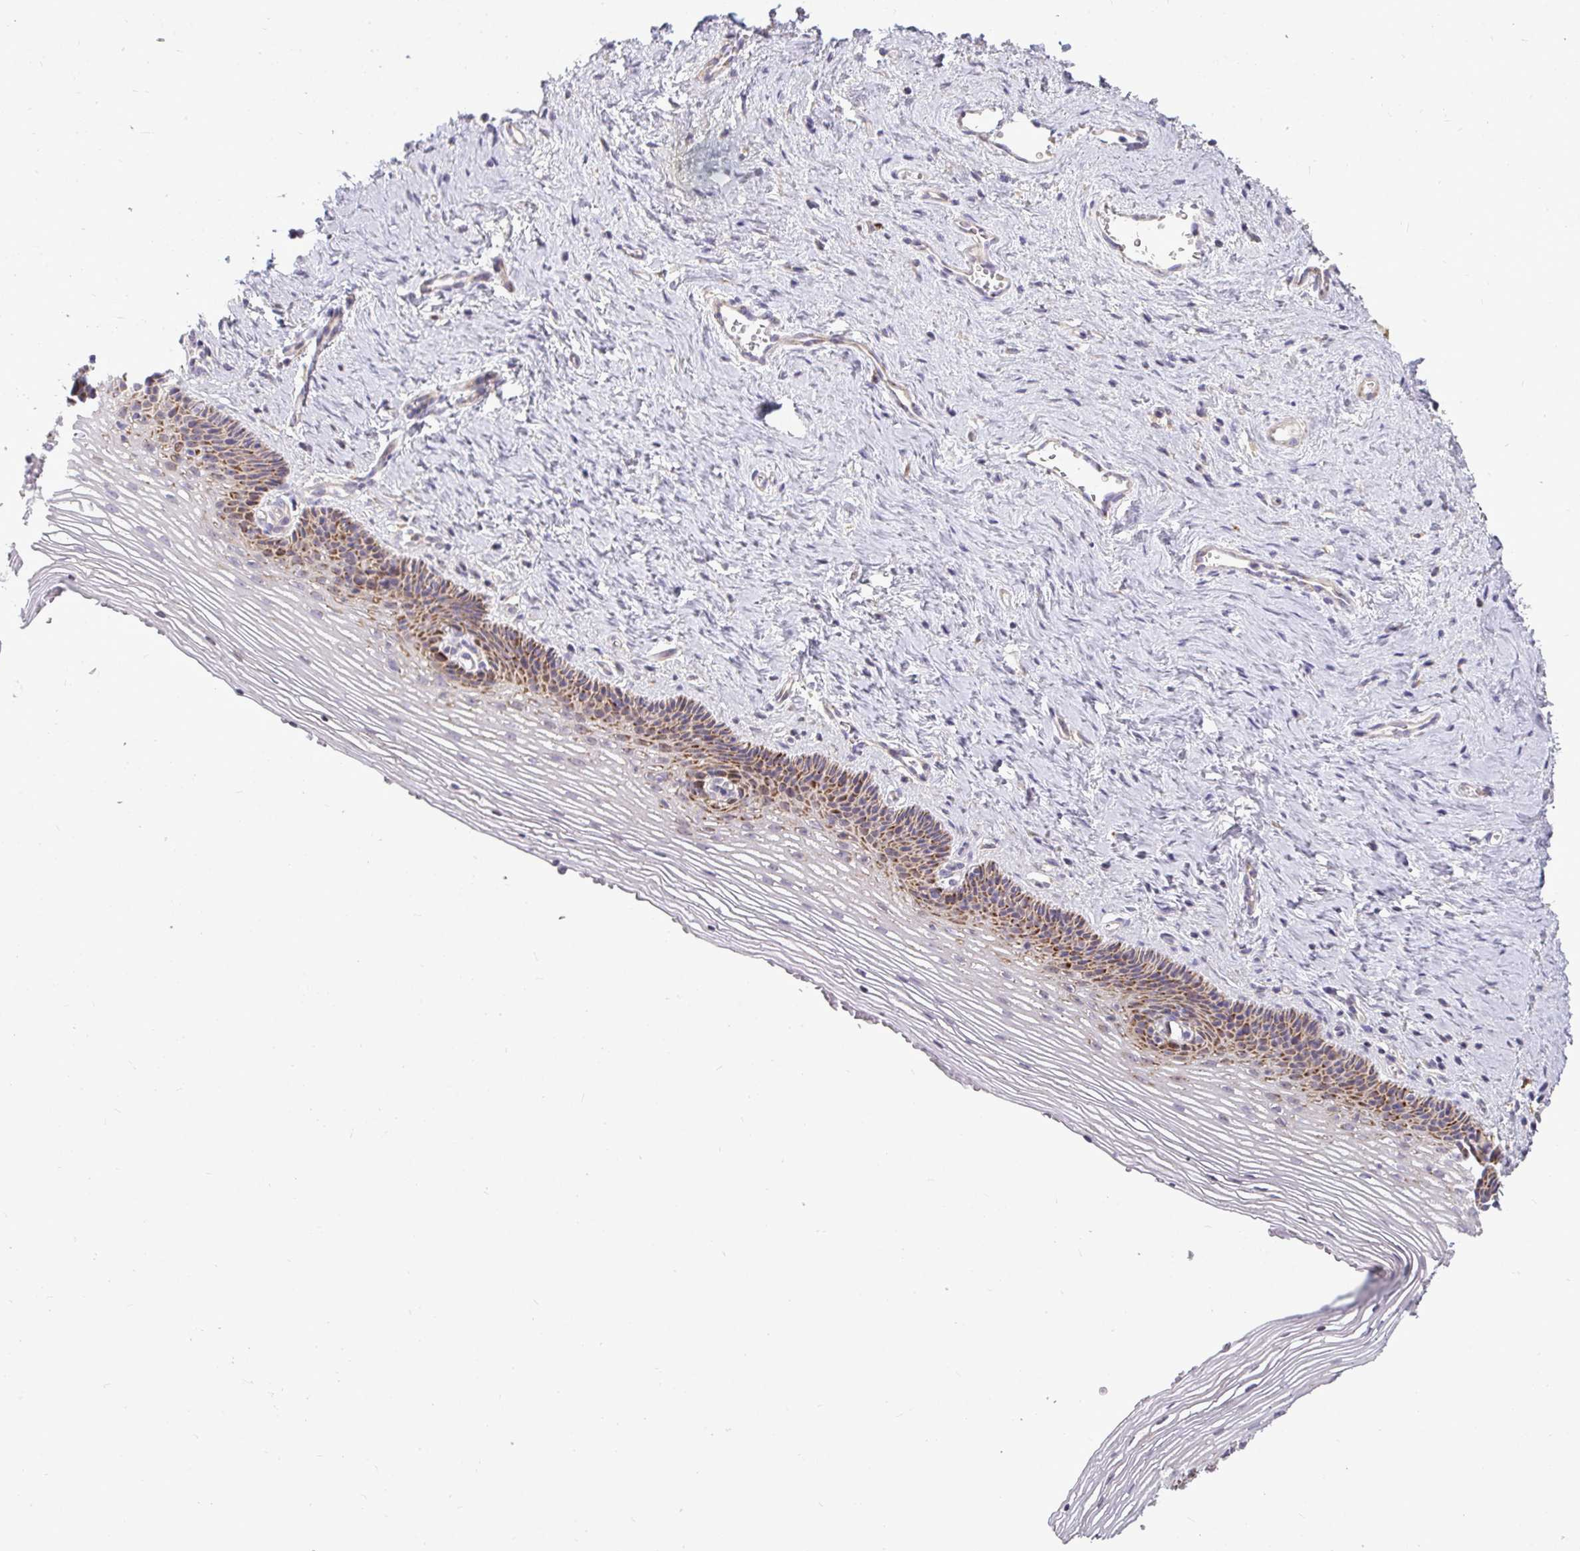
{"staining": {"intensity": "moderate", "quantity": "25%-75%", "location": "cytoplasmic/membranous"}, "tissue": "vagina", "cell_type": "Squamous epithelial cells", "image_type": "normal", "snomed": [{"axis": "morphology", "description": "Normal tissue, NOS"}, {"axis": "topography", "description": "Vagina"}, {"axis": "topography", "description": "Cervix"}], "caption": "Immunohistochemical staining of benign human vagina shows medium levels of moderate cytoplasmic/membranous staining in about 25%-75% of squamous epithelial cells.", "gene": "STRIP1", "patient": {"sex": "female", "age": 37}}